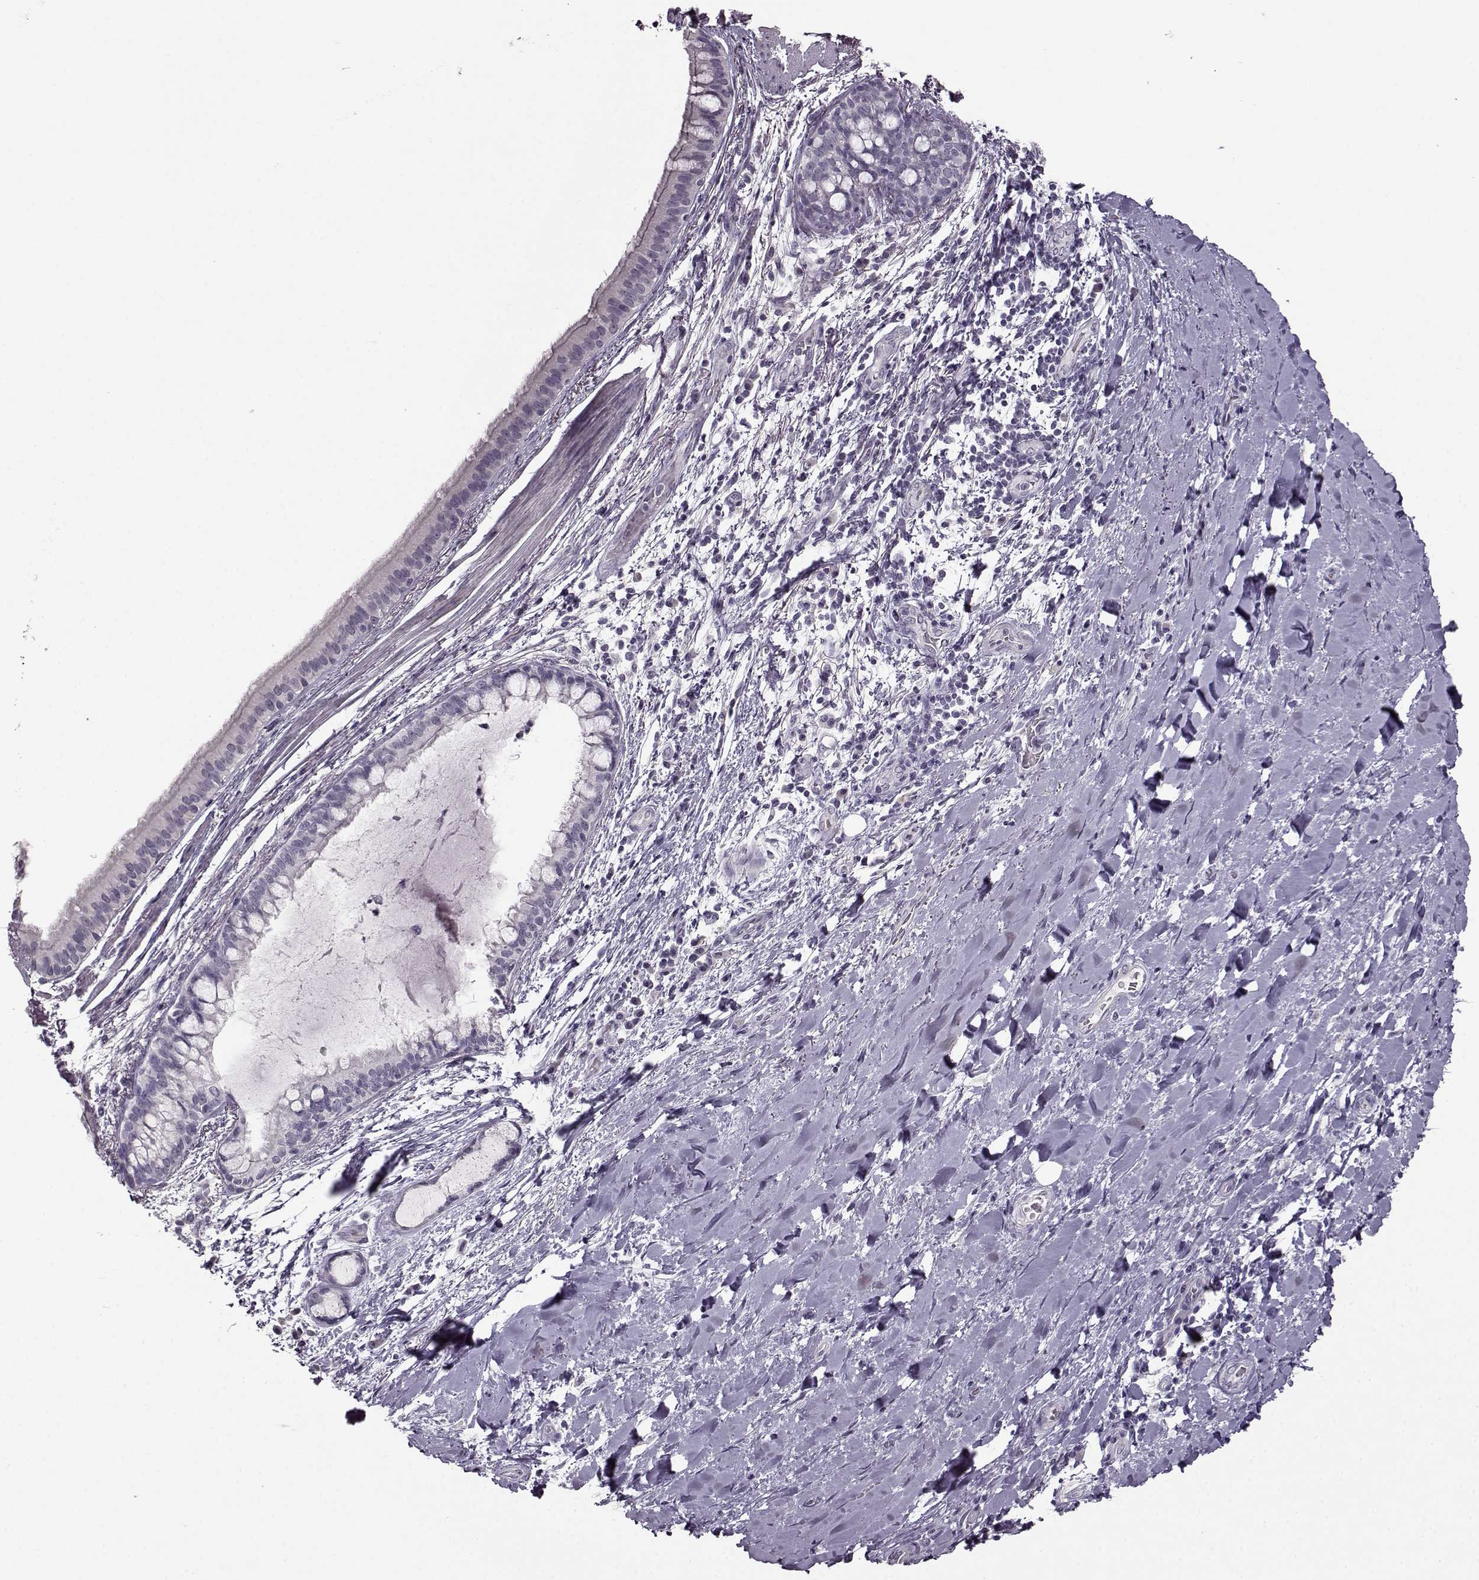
{"staining": {"intensity": "negative", "quantity": "none", "location": "none"}, "tissue": "bronchus", "cell_type": "Respiratory epithelial cells", "image_type": "normal", "snomed": [{"axis": "morphology", "description": "Normal tissue, NOS"}, {"axis": "morphology", "description": "Squamous cell carcinoma, NOS"}, {"axis": "topography", "description": "Bronchus"}, {"axis": "topography", "description": "Lung"}], "caption": "A high-resolution photomicrograph shows immunohistochemistry (IHC) staining of benign bronchus, which reveals no significant staining in respiratory epithelial cells.", "gene": "FSHB", "patient": {"sex": "male", "age": 69}}